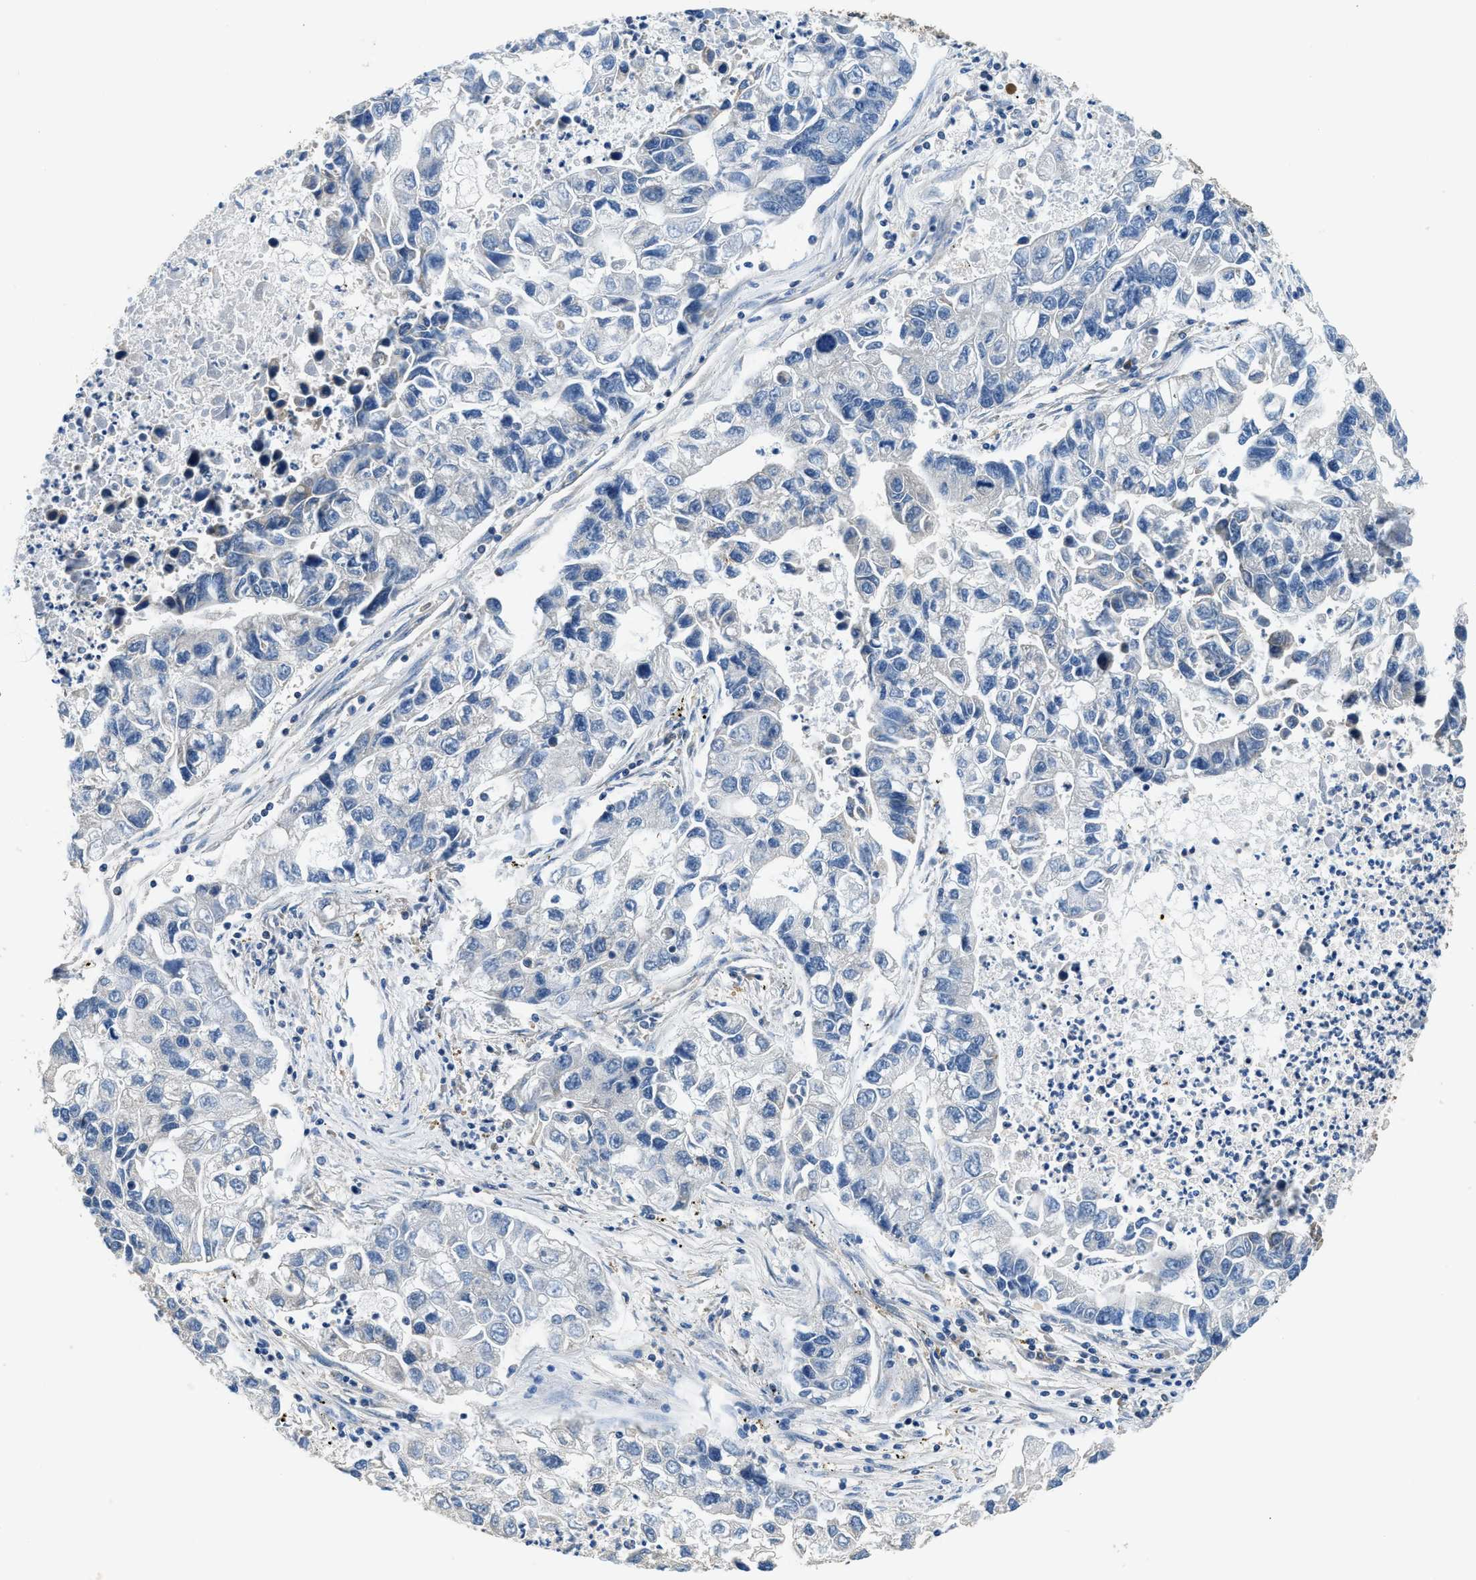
{"staining": {"intensity": "negative", "quantity": "none", "location": "none"}, "tissue": "lung cancer", "cell_type": "Tumor cells", "image_type": "cancer", "snomed": [{"axis": "morphology", "description": "Adenocarcinoma, NOS"}, {"axis": "topography", "description": "Lung"}], "caption": "This is an IHC micrograph of adenocarcinoma (lung). There is no staining in tumor cells.", "gene": "SSH2", "patient": {"sex": "female", "age": 51}}